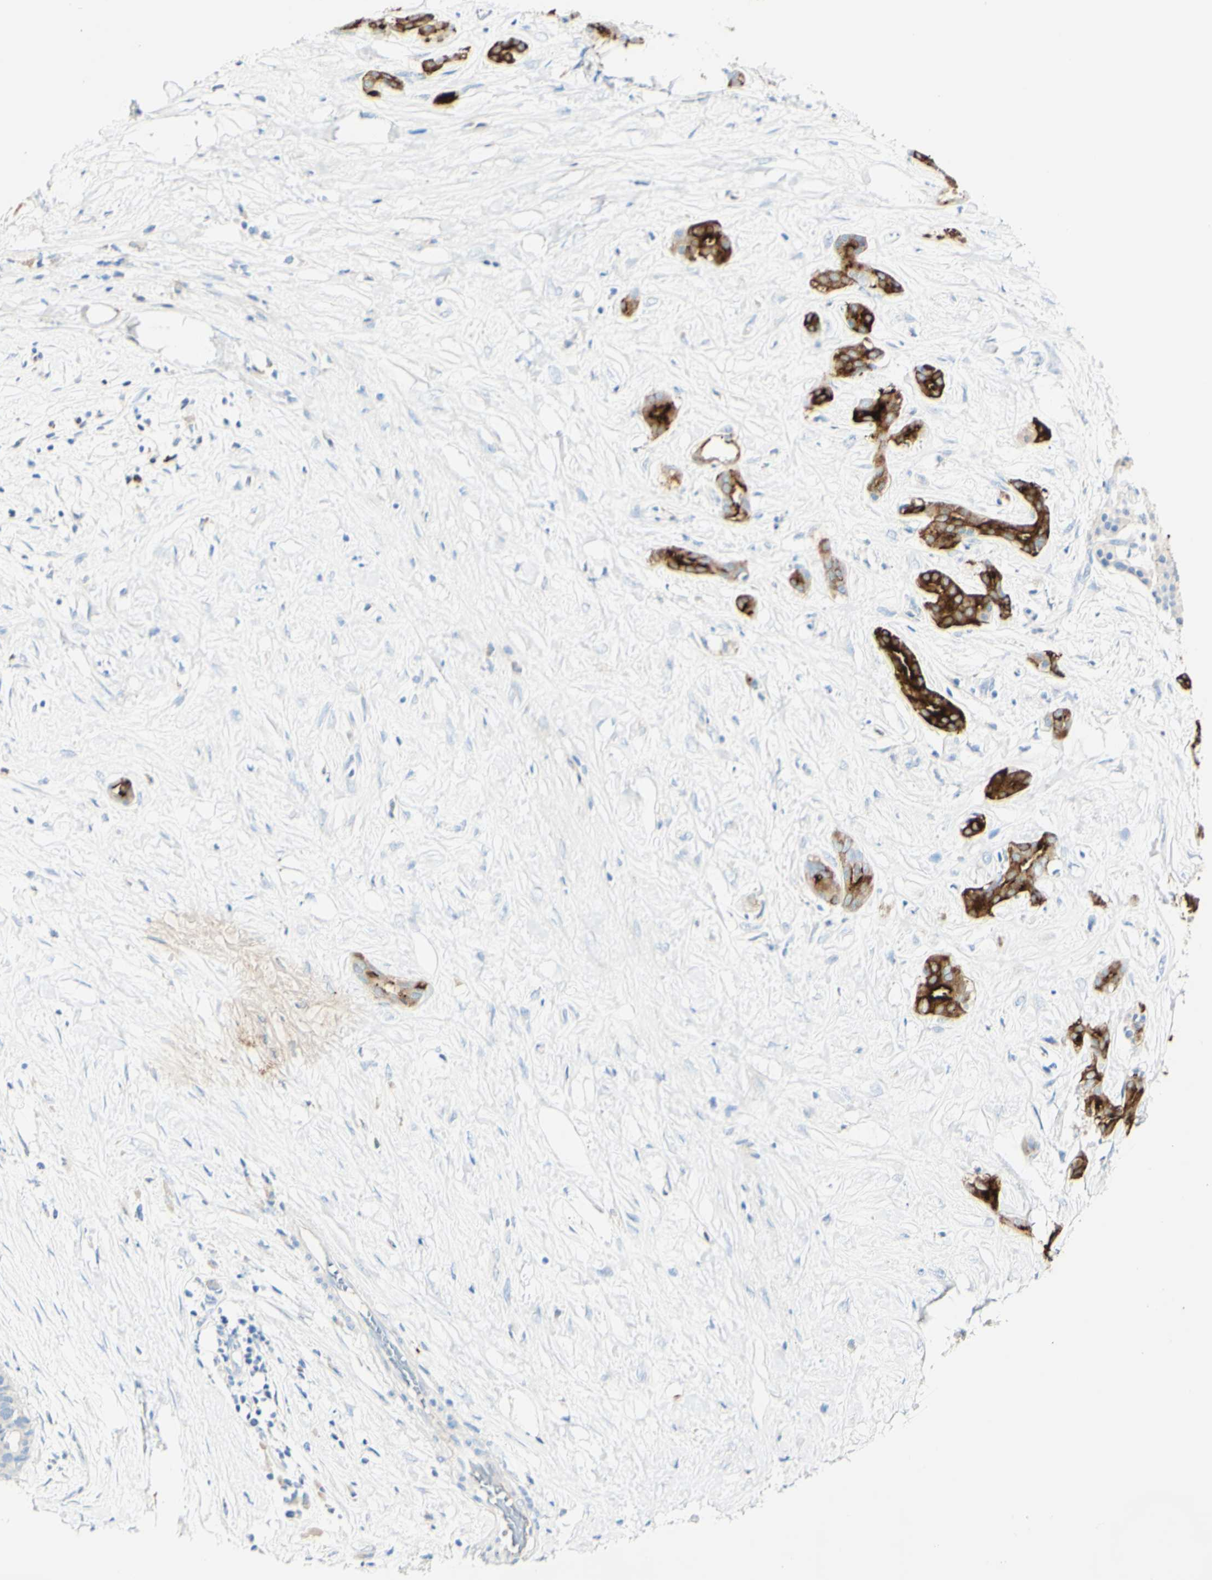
{"staining": {"intensity": "strong", "quantity": ">75%", "location": "cytoplasmic/membranous"}, "tissue": "pancreatic cancer", "cell_type": "Tumor cells", "image_type": "cancer", "snomed": [{"axis": "morphology", "description": "Adenocarcinoma, NOS"}, {"axis": "topography", "description": "Pancreas"}], "caption": "Tumor cells display high levels of strong cytoplasmic/membranous staining in approximately >75% of cells in pancreatic cancer.", "gene": "PIGR", "patient": {"sex": "male", "age": 41}}